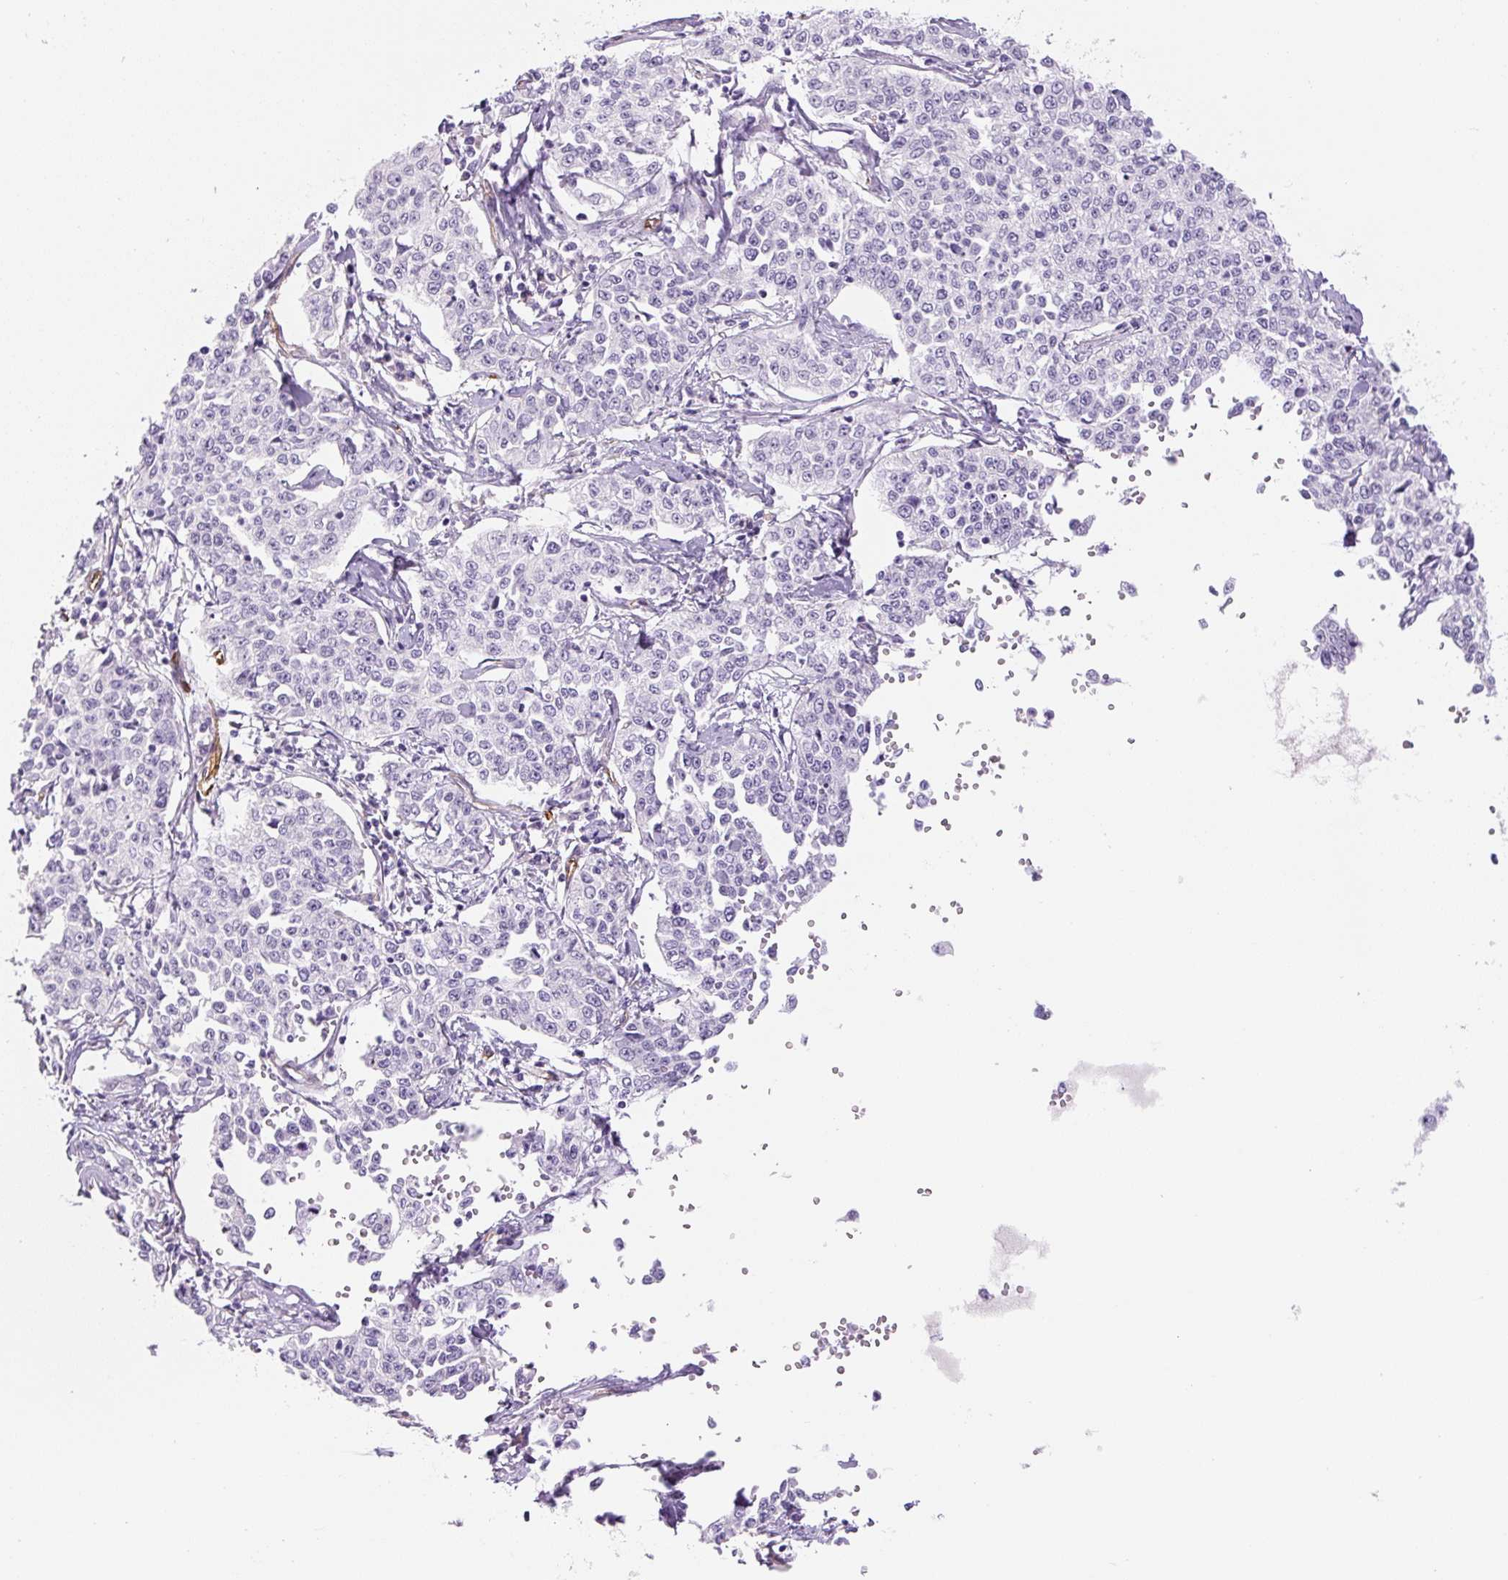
{"staining": {"intensity": "negative", "quantity": "none", "location": "none"}, "tissue": "cervical cancer", "cell_type": "Tumor cells", "image_type": "cancer", "snomed": [{"axis": "morphology", "description": "Squamous cell carcinoma, NOS"}, {"axis": "topography", "description": "Cervix"}], "caption": "Immunohistochemistry photomicrograph of neoplastic tissue: human cervical squamous cell carcinoma stained with DAB (3,3'-diaminobenzidine) displays no significant protein positivity in tumor cells.", "gene": "NES", "patient": {"sex": "female", "age": 35}}